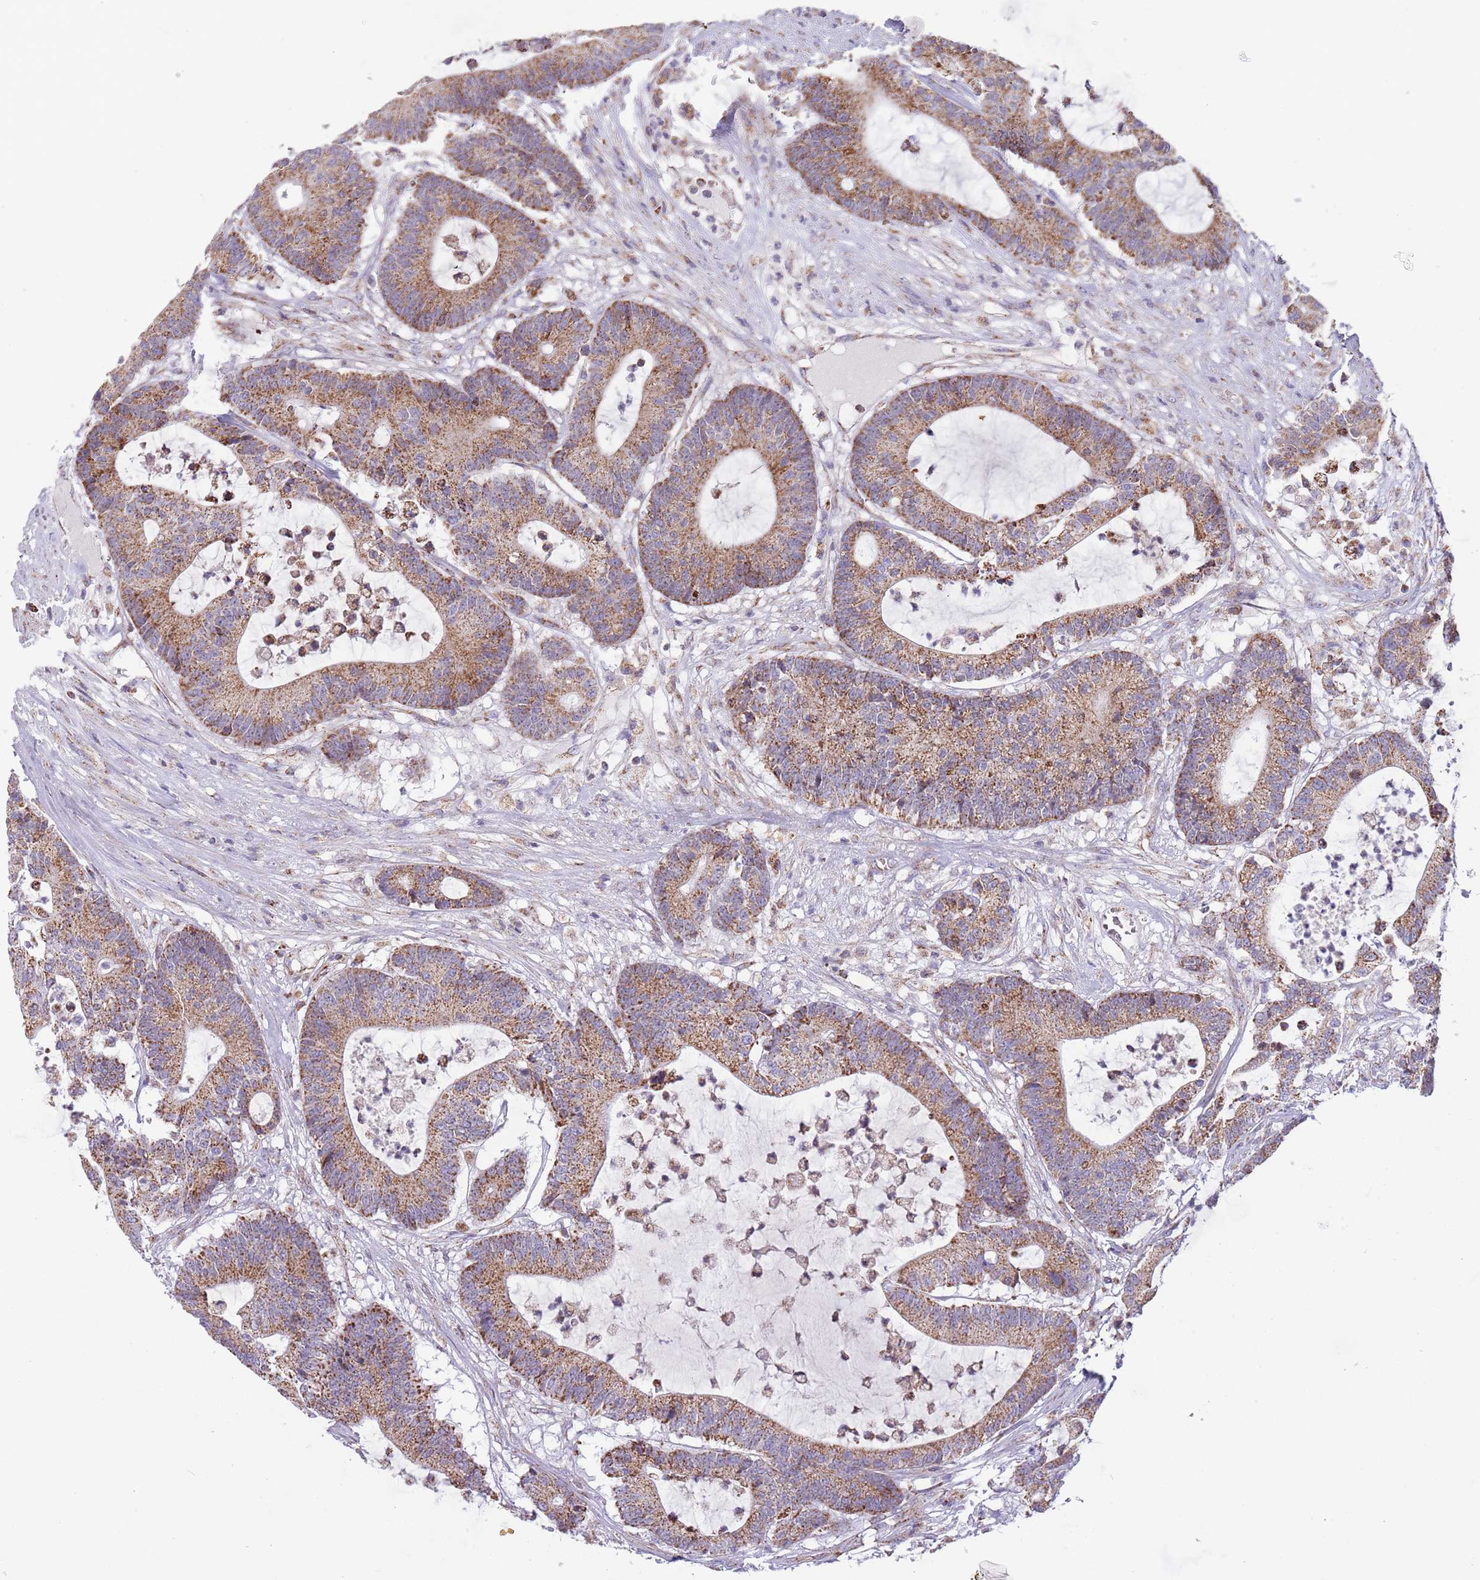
{"staining": {"intensity": "moderate", "quantity": ">75%", "location": "cytoplasmic/membranous"}, "tissue": "colorectal cancer", "cell_type": "Tumor cells", "image_type": "cancer", "snomed": [{"axis": "morphology", "description": "Adenocarcinoma, NOS"}, {"axis": "topography", "description": "Colon"}], "caption": "Moderate cytoplasmic/membranous protein positivity is identified in approximately >75% of tumor cells in colorectal cancer (adenocarcinoma).", "gene": "LHX6", "patient": {"sex": "female", "age": 84}}